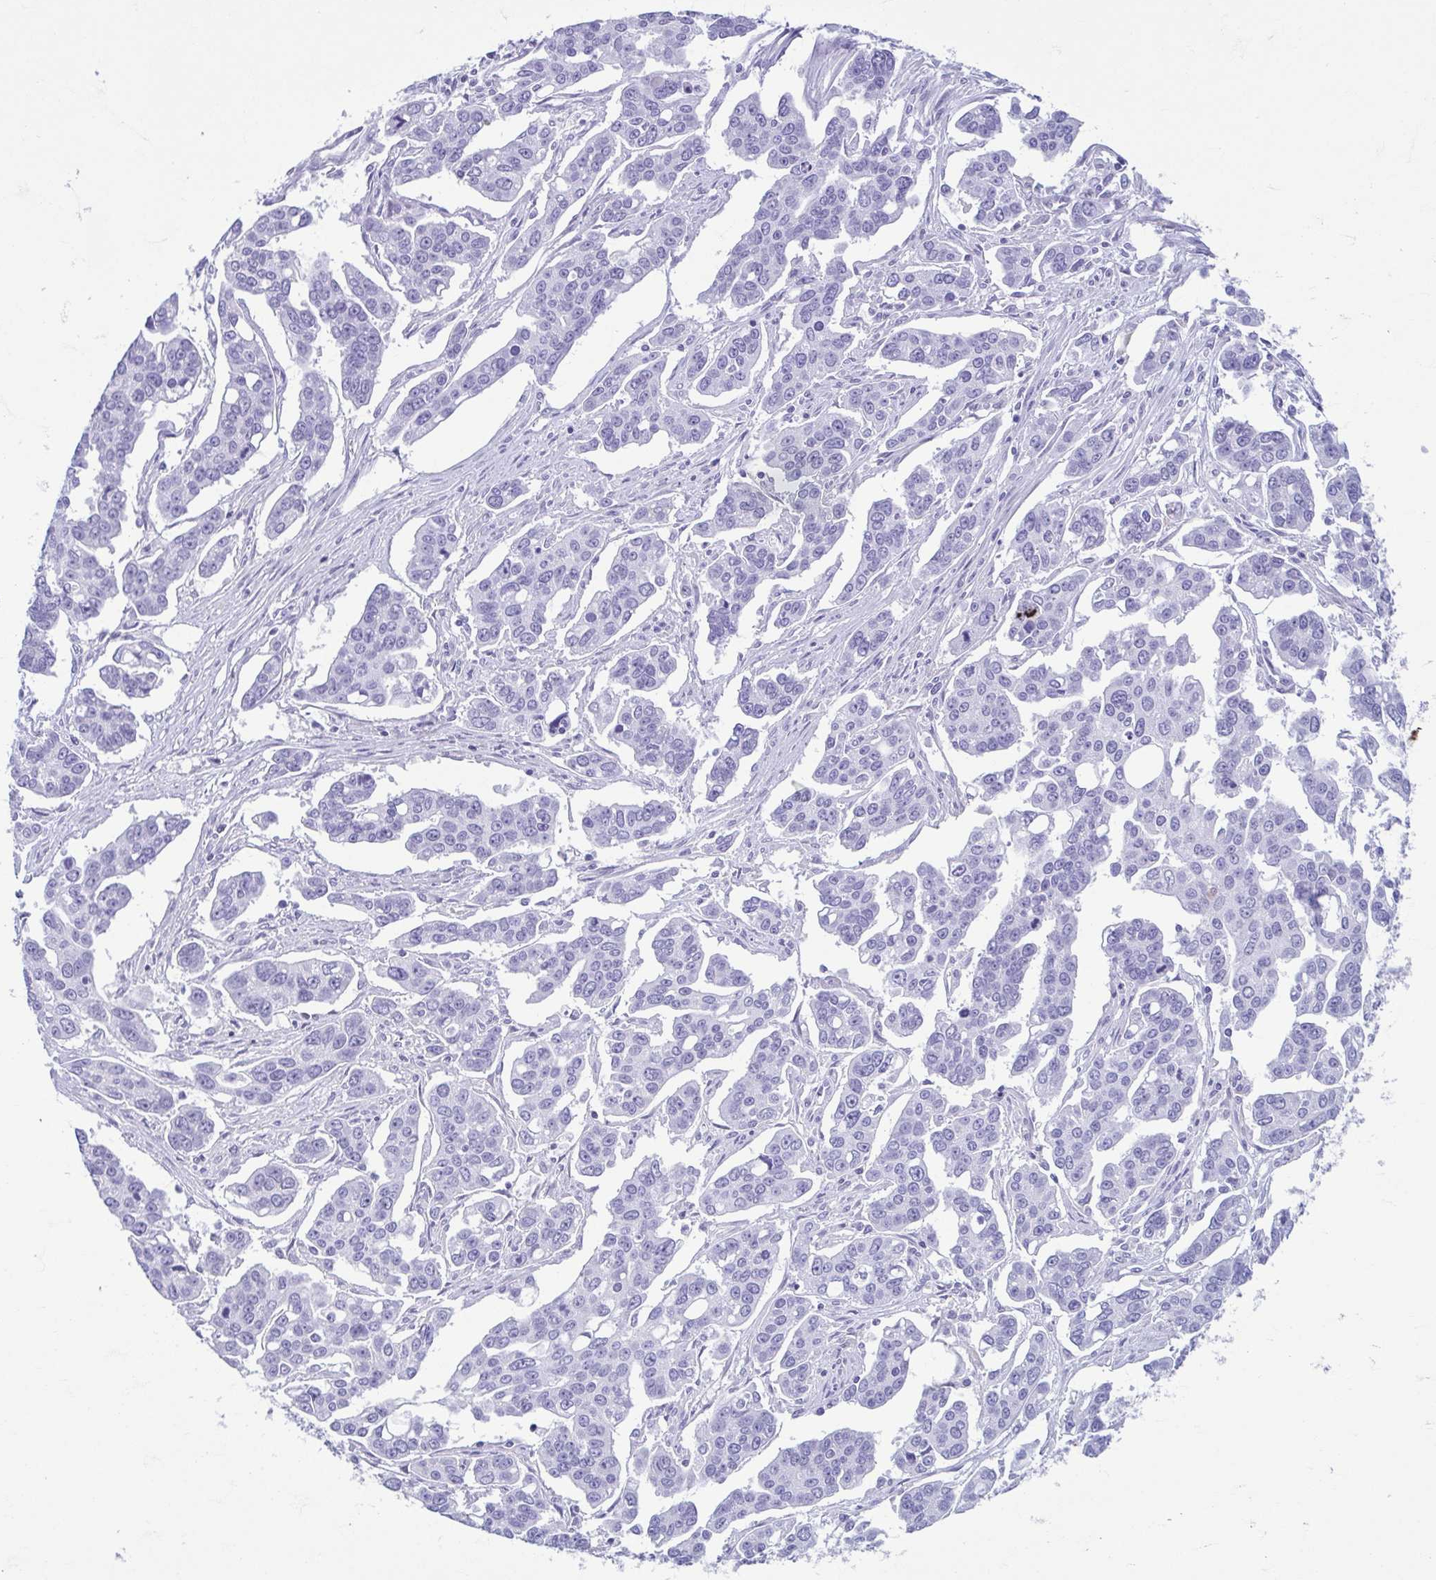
{"staining": {"intensity": "negative", "quantity": "none", "location": "none"}, "tissue": "ovarian cancer", "cell_type": "Tumor cells", "image_type": "cancer", "snomed": [{"axis": "morphology", "description": "Carcinoma, endometroid"}, {"axis": "topography", "description": "Ovary"}], "caption": "Tumor cells show no significant protein staining in endometroid carcinoma (ovarian).", "gene": "TCEAL3", "patient": {"sex": "female", "age": 78}}